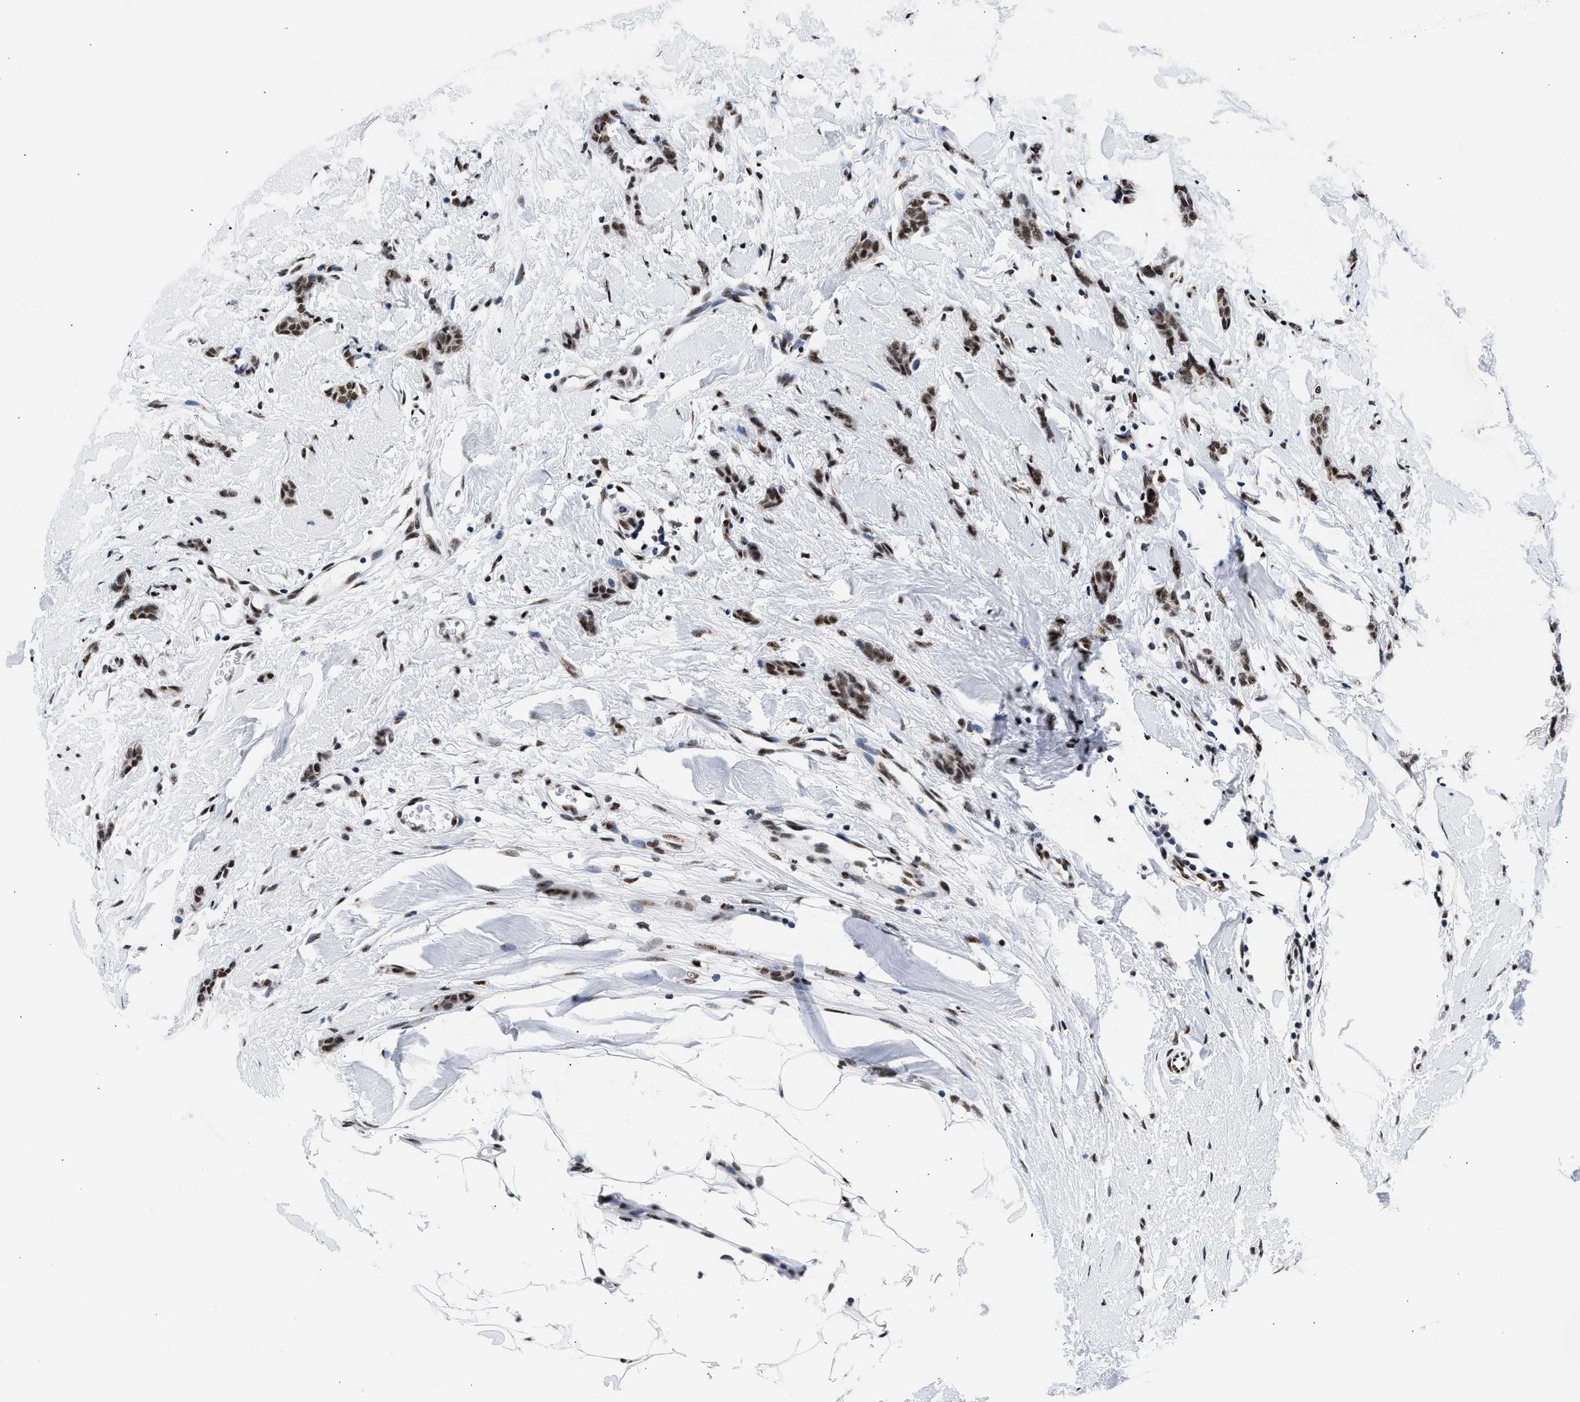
{"staining": {"intensity": "moderate", "quantity": ">75%", "location": "nuclear"}, "tissue": "breast cancer", "cell_type": "Tumor cells", "image_type": "cancer", "snomed": [{"axis": "morphology", "description": "Lobular carcinoma"}, {"axis": "topography", "description": "Skin"}, {"axis": "topography", "description": "Breast"}], "caption": "This micrograph demonstrates immunohistochemistry (IHC) staining of human breast cancer, with medium moderate nuclear expression in approximately >75% of tumor cells.", "gene": "RBM8A", "patient": {"sex": "female", "age": 46}}